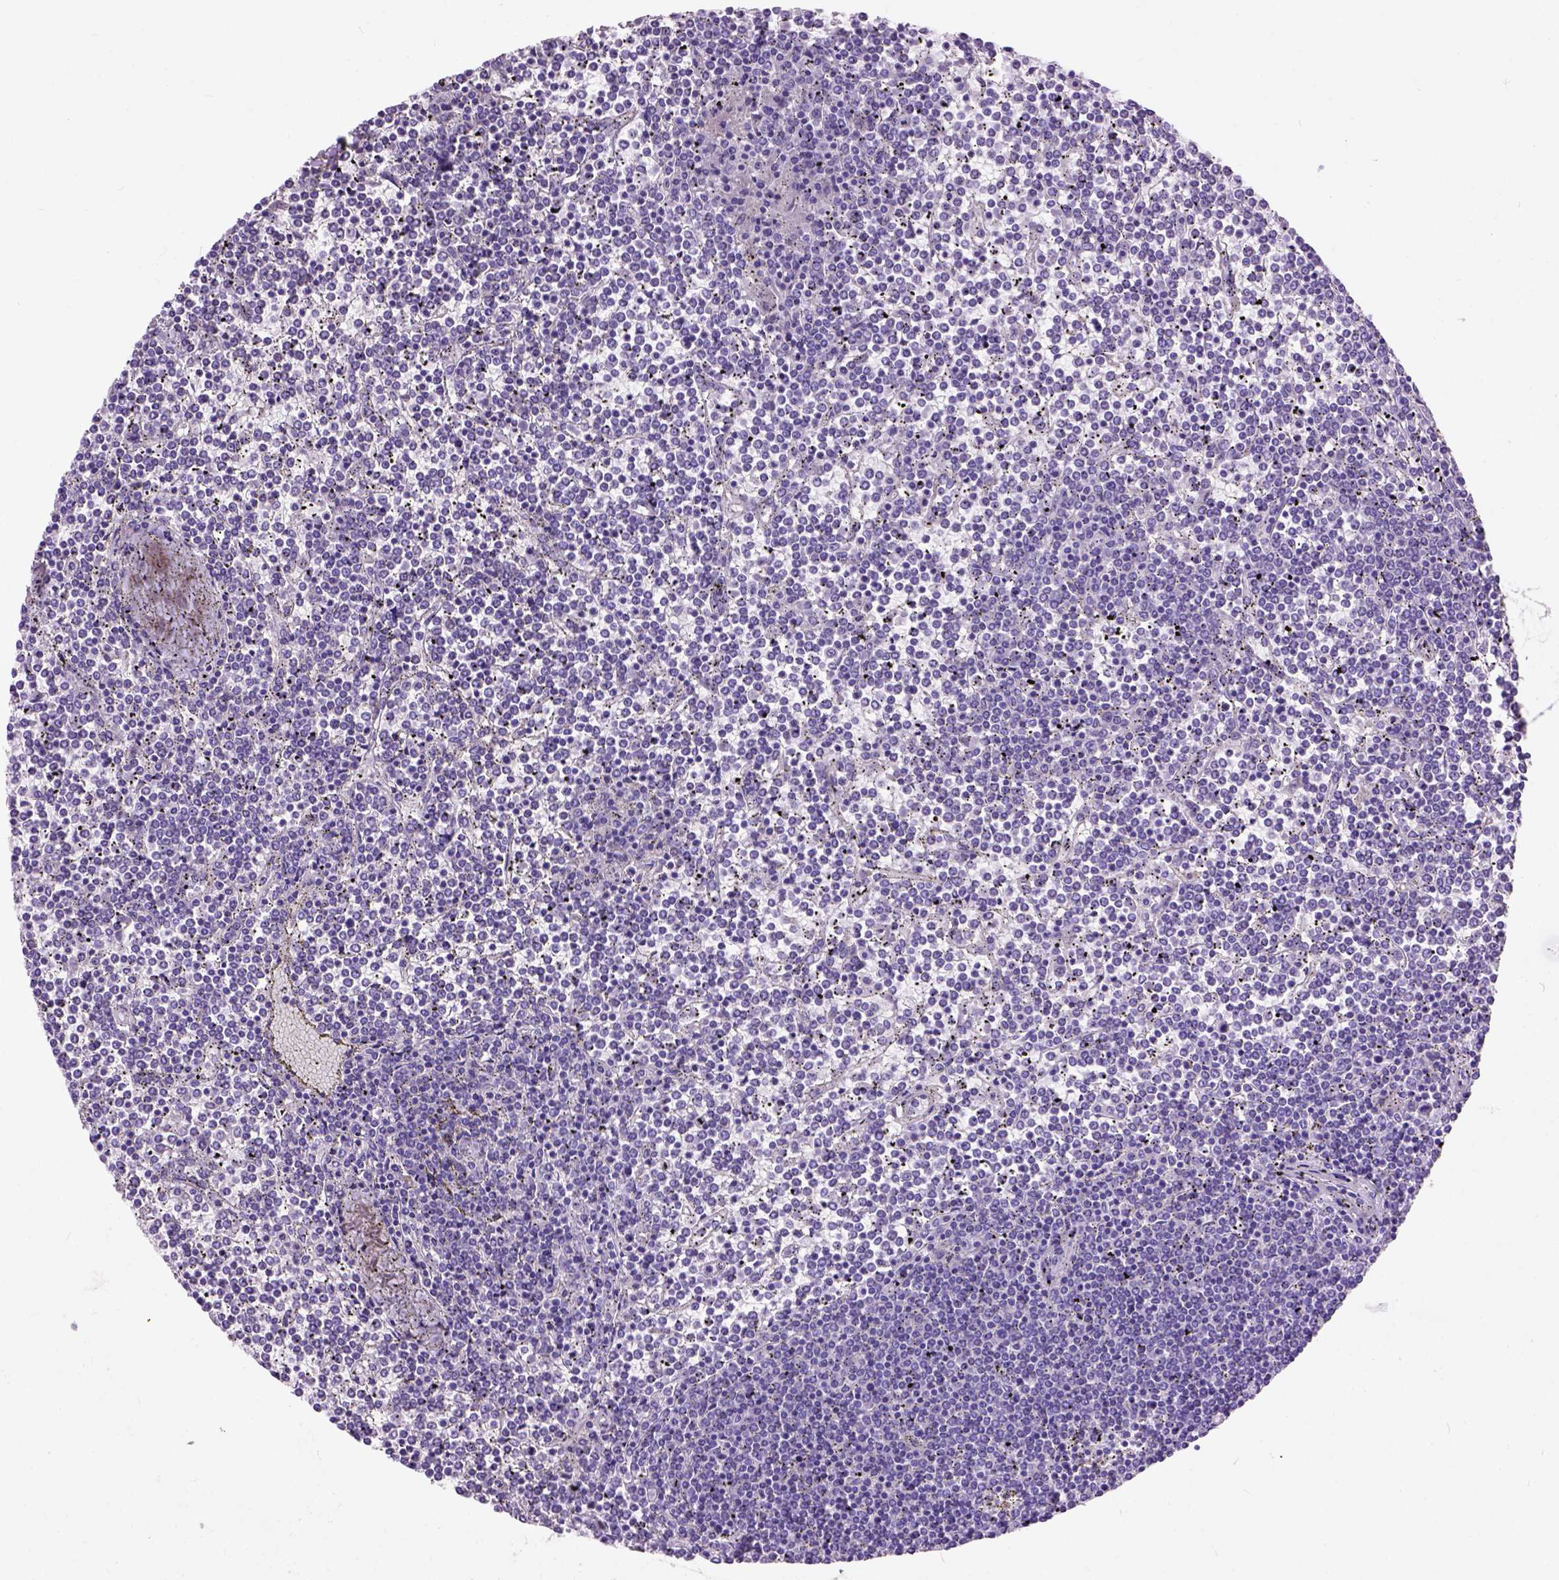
{"staining": {"intensity": "negative", "quantity": "none", "location": "none"}, "tissue": "lymphoma", "cell_type": "Tumor cells", "image_type": "cancer", "snomed": [{"axis": "morphology", "description": "Malignant lymphoma, non-Hodgkin's type, Low grade"}, {"axis": "topography", "description": "Spleen"}], "caption": "The image reveals no significant staining in tumor cells of malignant lymphoma, non-Hodgkin's type (low-grade). (DAB IHC with hematoxylin counter stain).", "gene": "MAPT", "patient": {"sex": "female", "age": 19}}